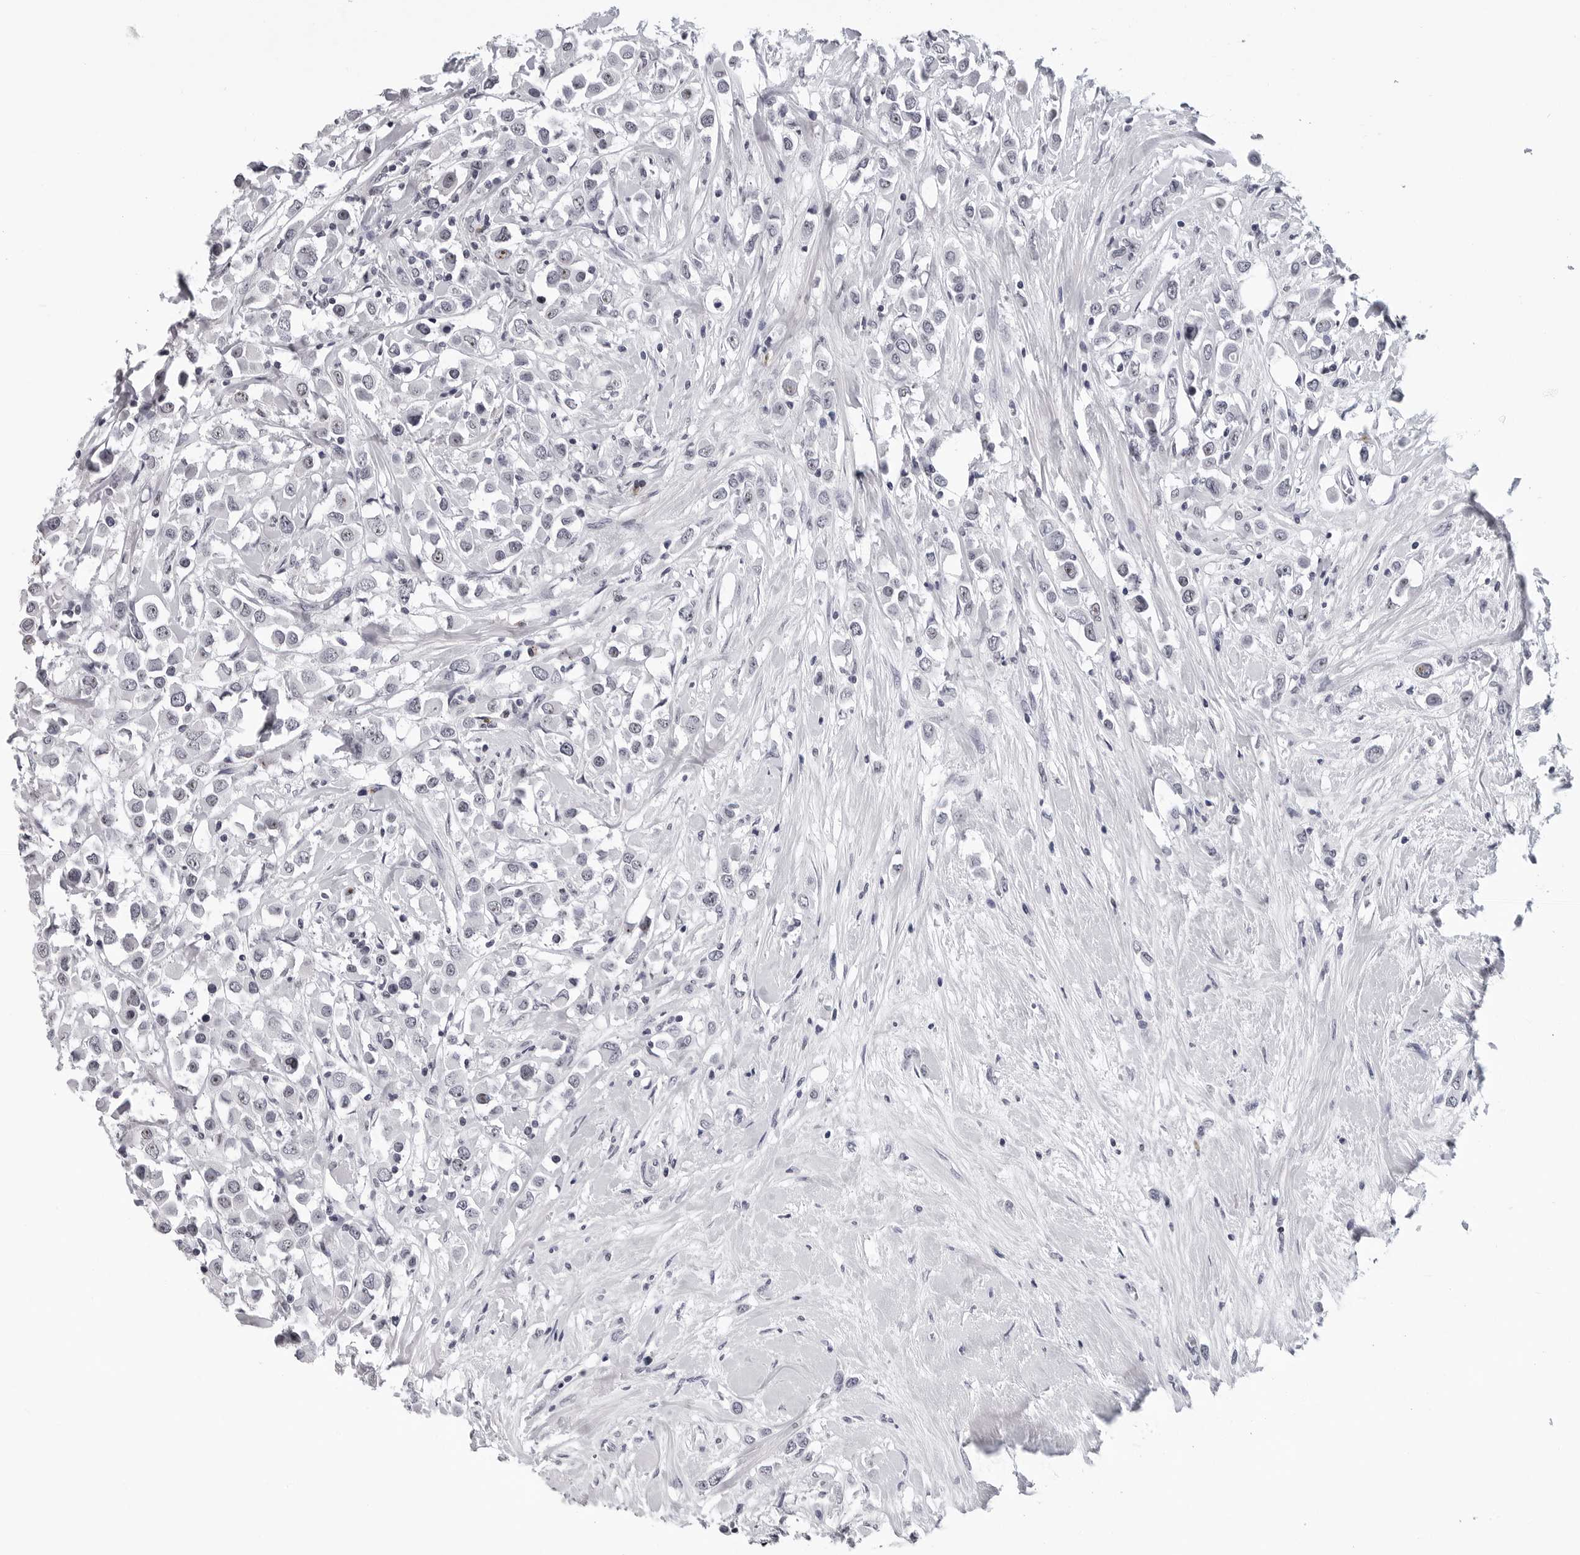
{"staining": {"intensity": "negative", "quantity": "none", "location": "none"}, "tissue": "breast cancer", "cell_type": "Tumor cells", "image_type": "cancer", "snomed": [{"axis": "morphology", "description": "Duct carcinoma"}, {"axis": "topography", "description": "Breast"}], "caption": "Immunohistochemical staining of invasive ductal carcinoma (breast) exhibits no significant expression in tumor cells.", "gene": "GNL2", "patient": {"sex": "female", "age": 61}}